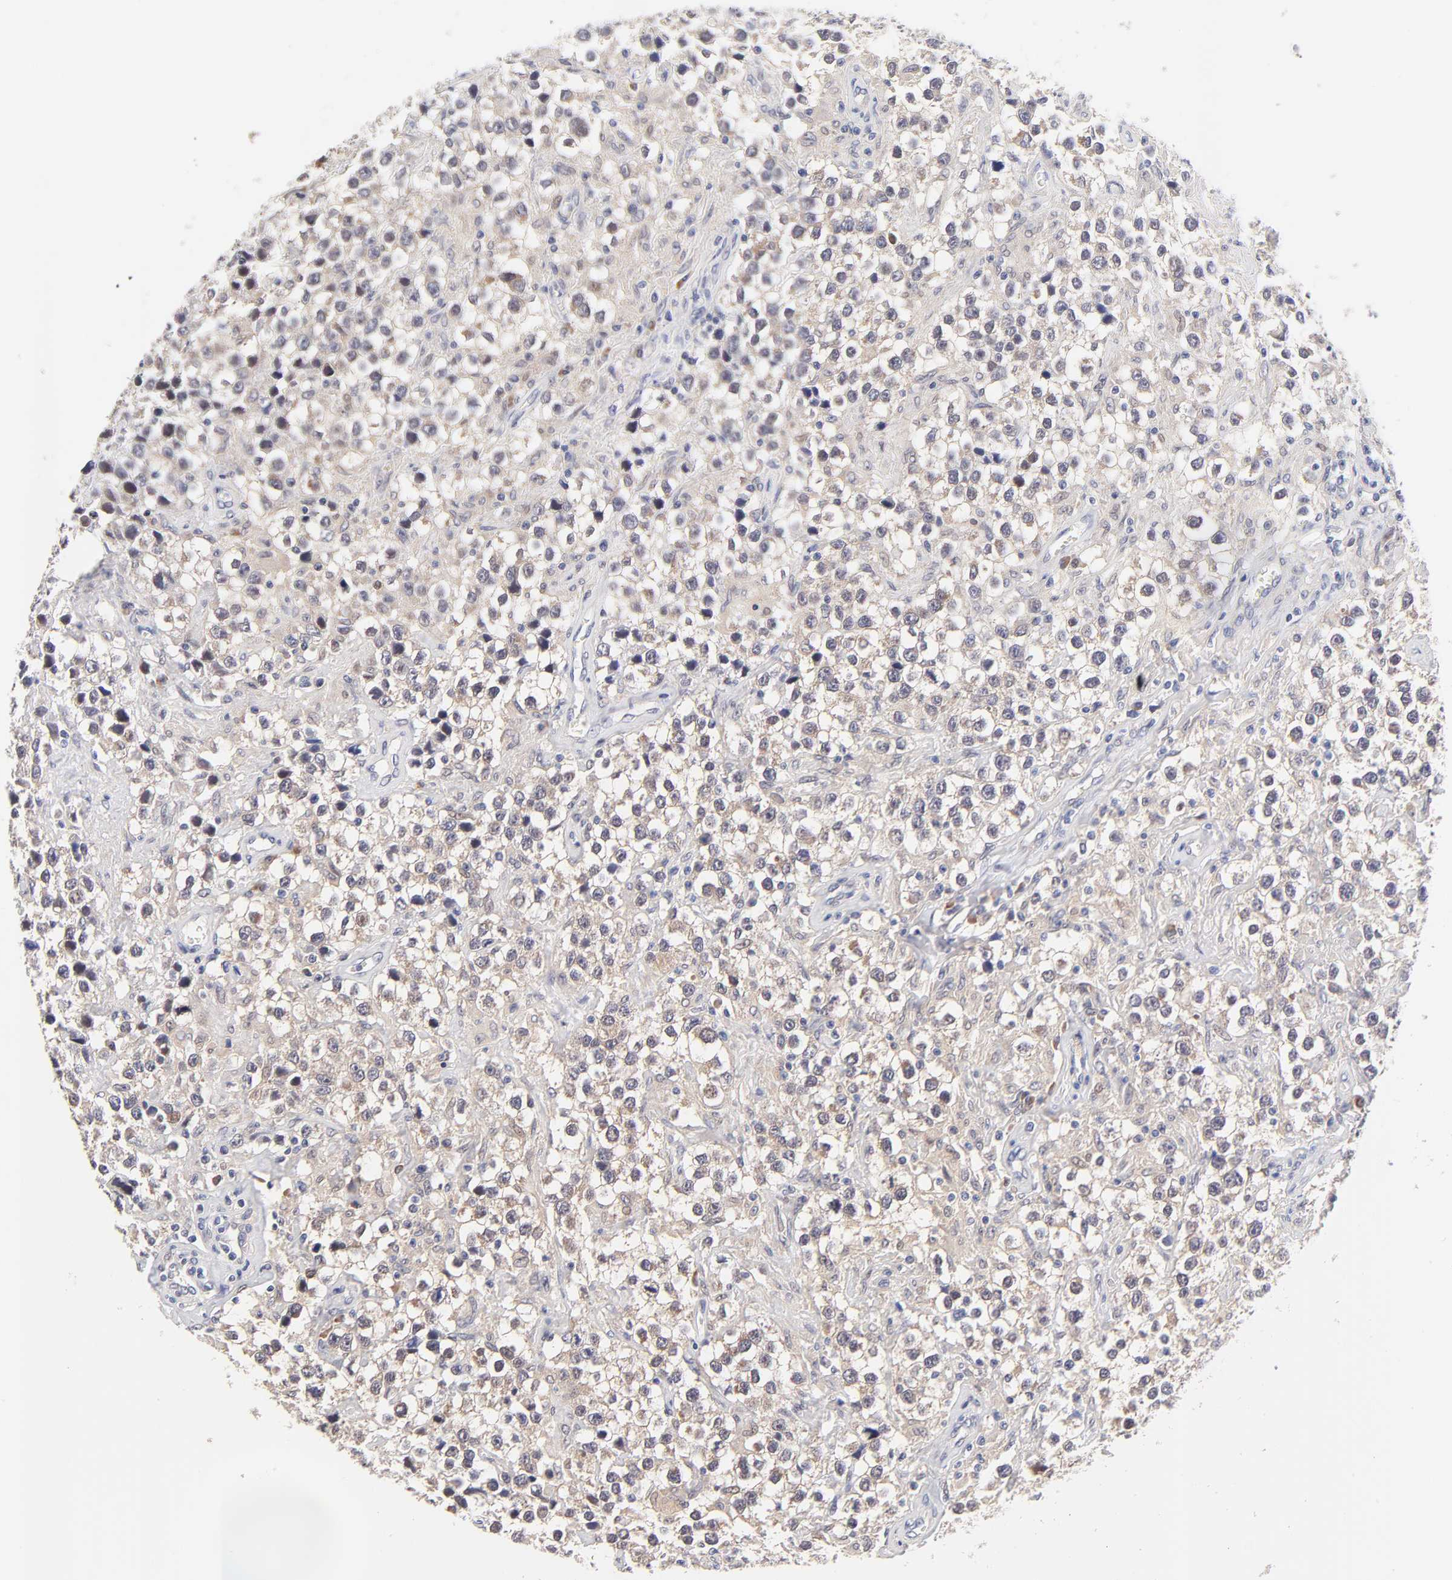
{"staining": {"intensity": "weak", "quantity": "25%-75%", "location": "cytoplasmic/membranous,nuclear"}, "tissue": "testis cancer", "cell_type": "Tumor cells", "image_type": "cancer", "snomed": [{"axis": "morphology", "description": "Seminoma, NOS"}, {"axis": "topography", "description": "Testis"}], "caption": "Immunohistochemistry staining of testis seminoma, which displays low levels of weak cytoplasmic/membranous and nuclear staining in about 25%-75% of tumor cells indicating weak cytoplasmic/membranous and nuclear protein positivity. The staining was performed using DAB (3,3'-diaminobenzidine) (brown) for protein detection and nuclei were counterstained in hematoxylin (blue).", "gene": "TXNL1", "patient": {"sex": "male", "age": 43}}